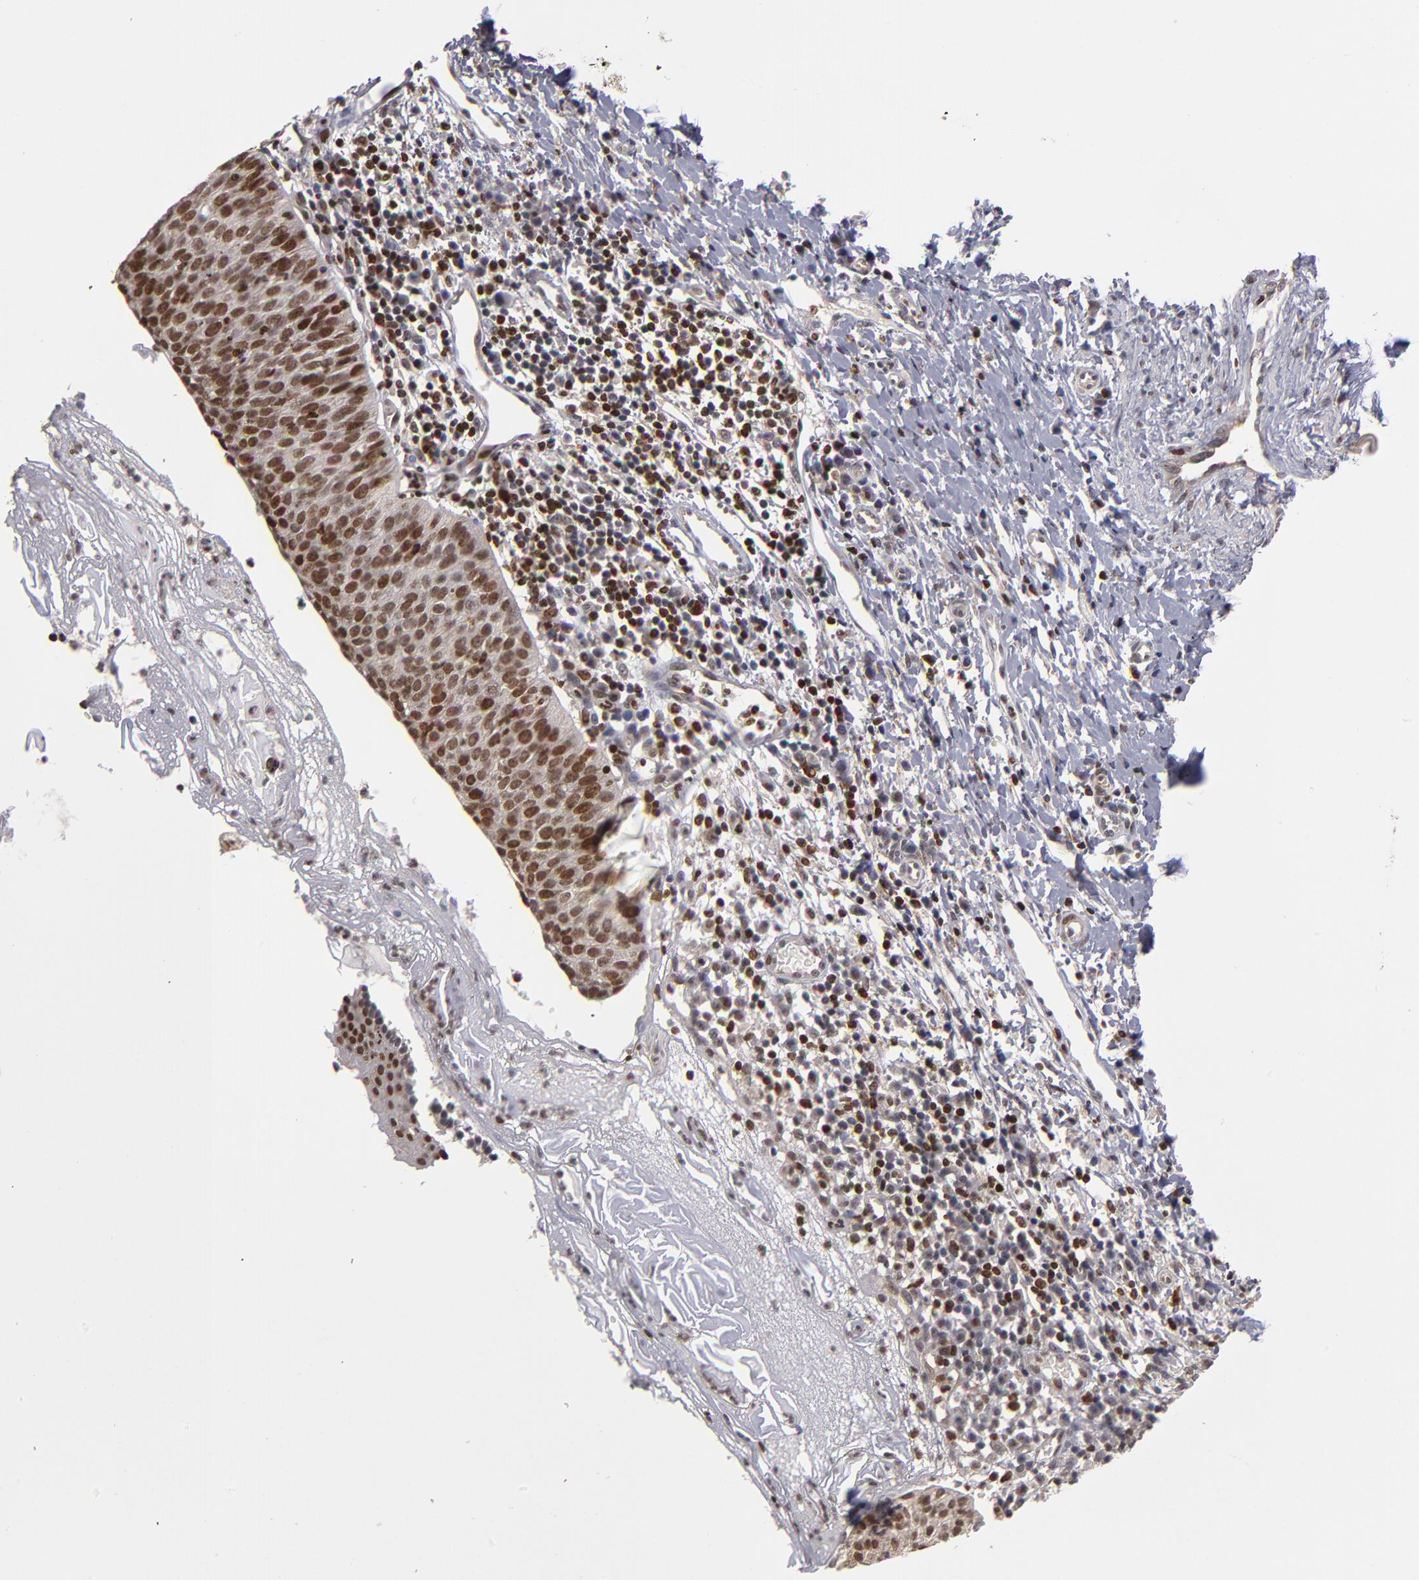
{"staining": {"intensity": "moderate", "quantity": ">75%", "location": "nuclear"}, "tissue": "cervical cancer", "cell_type": "Tumor cells", "image_type": "cancer", "snomed": [{"axis": "morphology", "description": "Normal tissue, NOS"}, {"axis": "morphology", "description": "Squamous cell carcinoma, NOS"}, {"axis": "topography", "description": "Cervix"}], "caption": "High-power microscopy captured an immunohistochemistry (IHC) histopathology image of cervical cancer, revealing moderate nuclear expression in about >75% of tumor cells.", "gene": "KDM6A", "patient": {"sex": "female", "age": 39}}